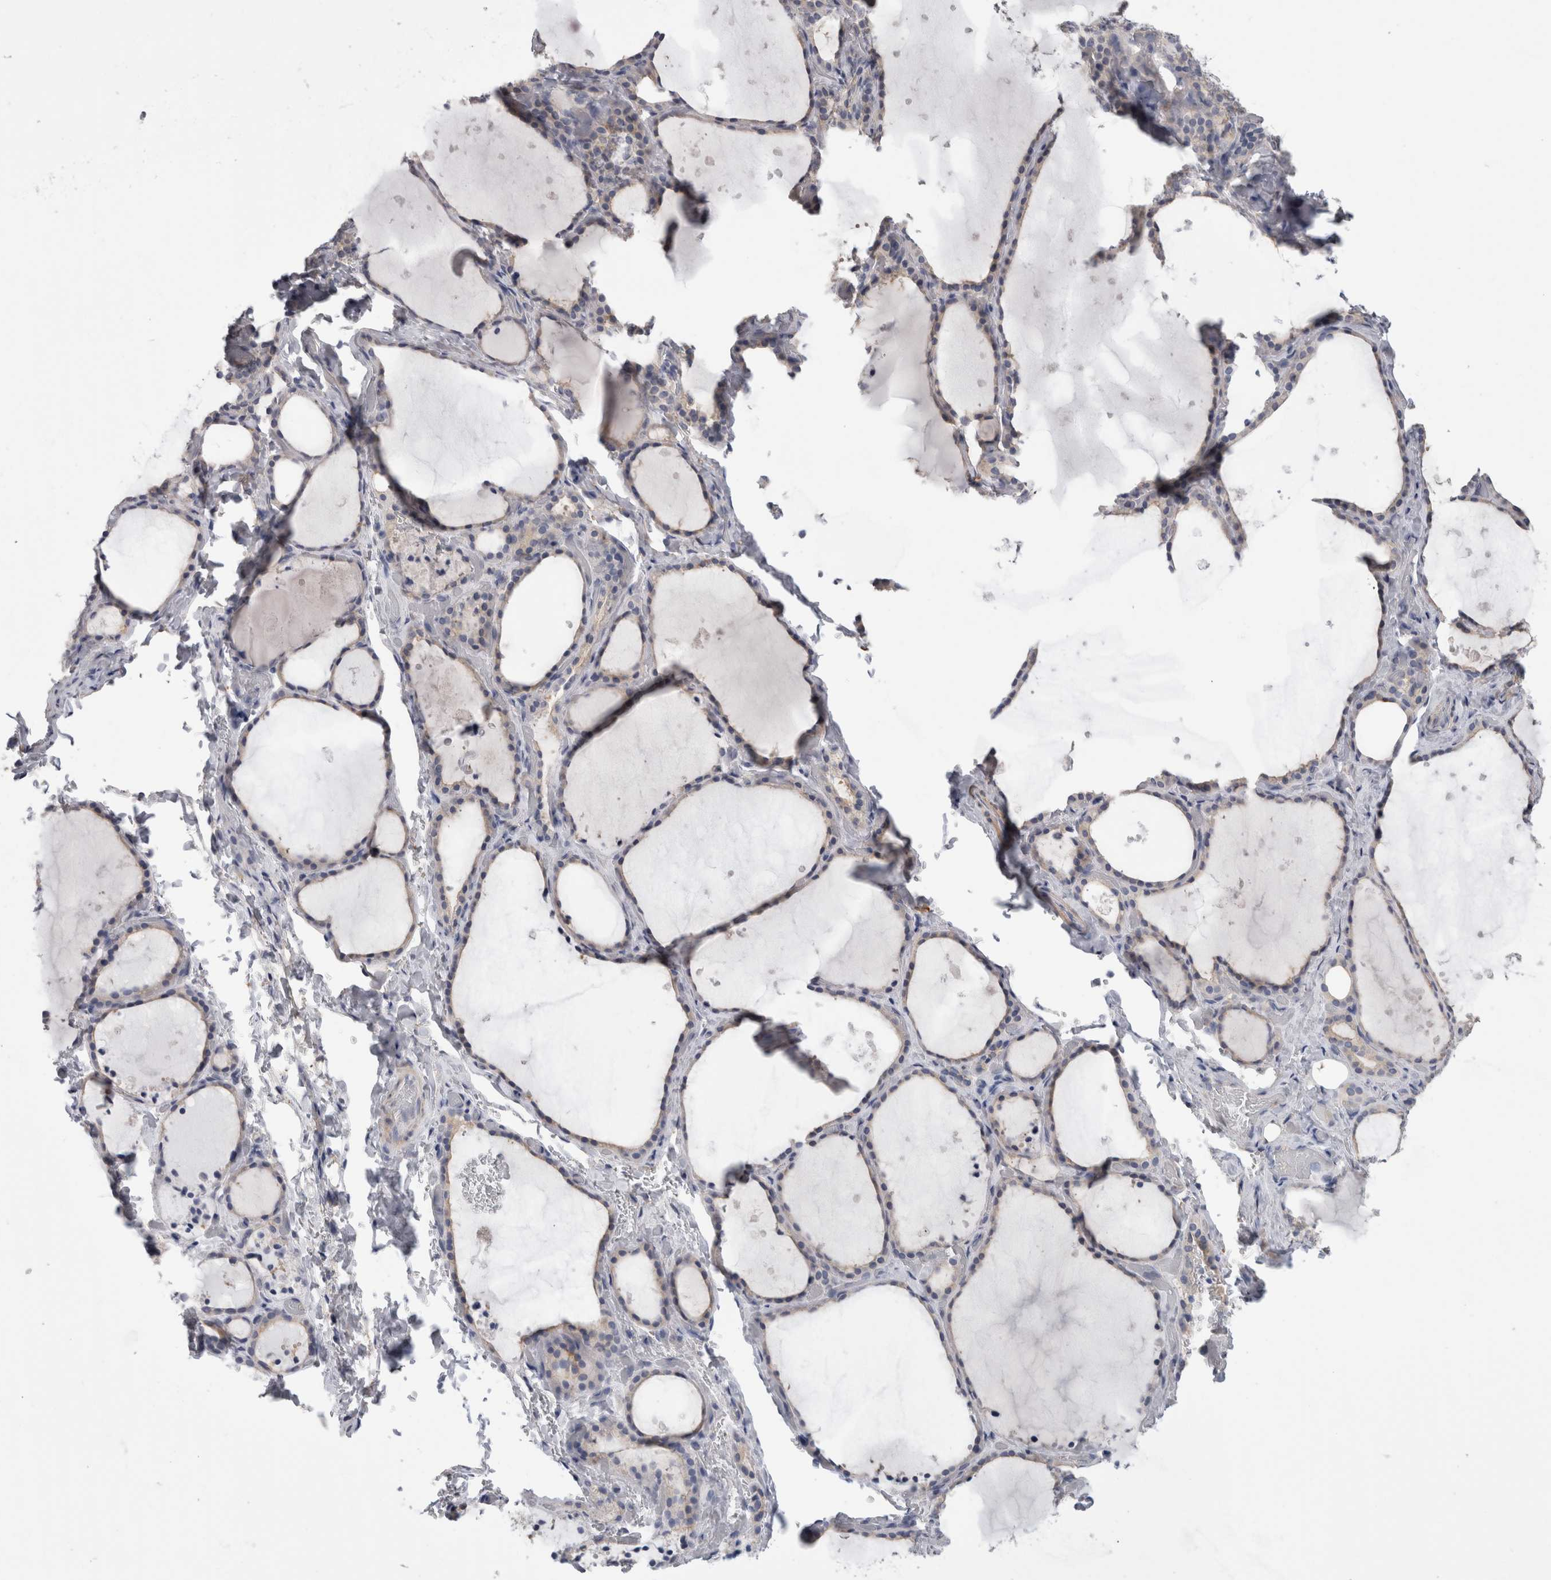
{"staining": {"intensity": "weak", "quantity": "<25%", "location": "cytoplasmic/membranous"}, "tissue": "thyroid gland", "cell_type": "Glandular cells", "image_type": "normal", "snomed": [{"axis": "morphology", "description": "Normal tissue, NOS"}, {"axis": "topography", "description": "Thyroid gland"}], "caption": "DAB (3,3'-diaminobenzidine) immunohistochemical staining of unremarkable human thyroid gland reveals no significant positivity in glandular cells. Nuclei are stained in blue.", "gene": "SCRN1", "patient": {"sex": "female", "age": 44}}